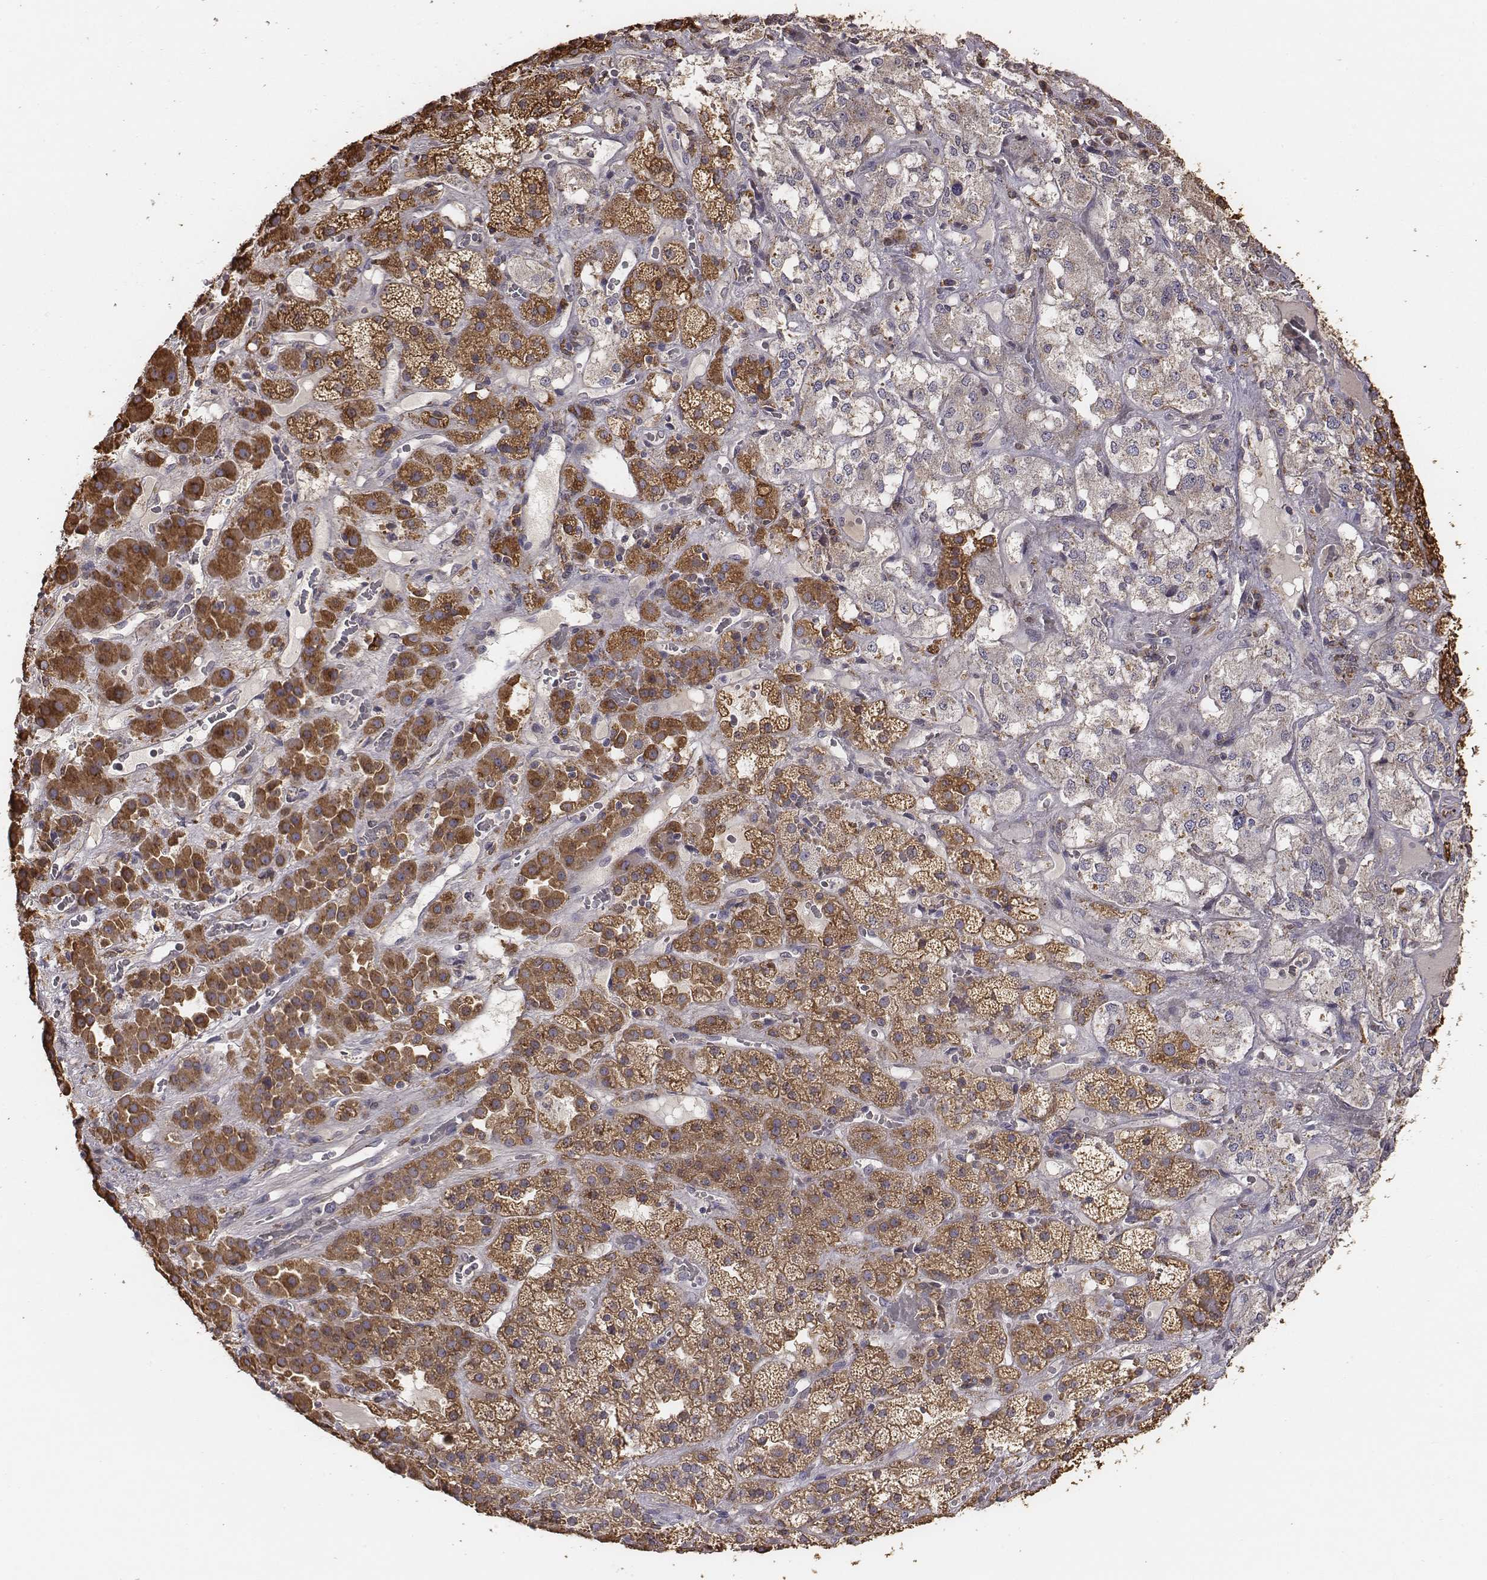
{"staining": {"intensity": "strong", "quantity": ">75%", "location": "cytoplasmic/membranous"}, "tissue": "adrenal gland", "cell_type": "Glandular cells", "image_type": "normal", "snomed": [{"axis": "morphology", "description": "Normal tissue, NOS"}, {"axis": "topography", "description": "Adrenal gland"}], "caption": "Approximately >75% of glandular cells in normal human adrenal gland exhibit strong cytoplasmic/membranous protein staining as visualized by brown immunohistochemical staining.", "gene": "AP1B1", "patient": {"sex": "male", "age": 57}}